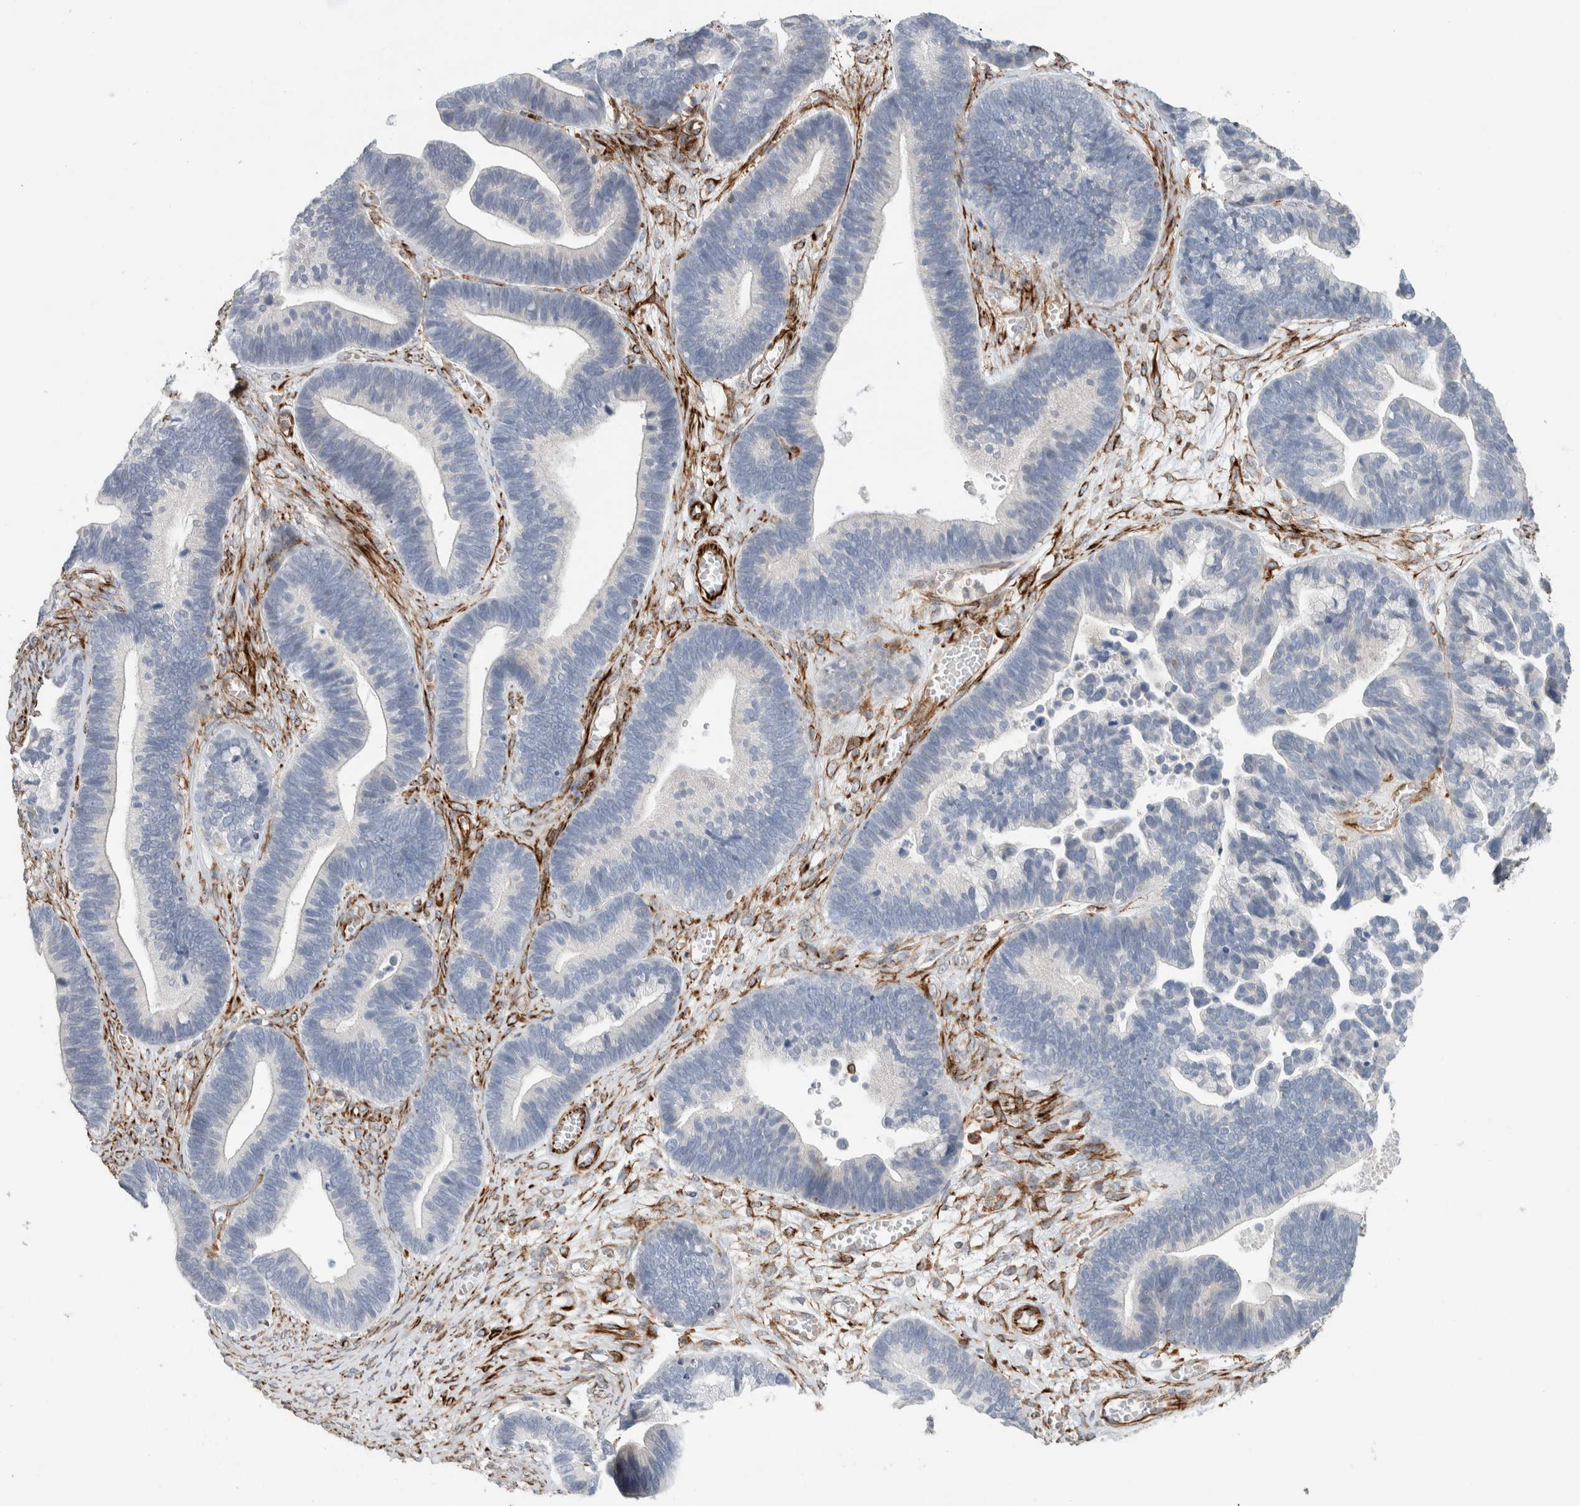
{"staining": {"intensity": "negative", "quantity": "none", "location": "none"}, "tissue": "ovarian cancer", "cell_type": "Tumor cells", "image_type": "cancer", "snomed": [{"axis": "morphology", "description": "Cystadenocarcinoma, serous, NOS"}, {"axis": "topography", "description": "Ovary"}], "caption": "This is an IHC image of human ovarian cancer. There is no positivity in tumor cells.", "gene": "LY86", "patient": {"sex": "female", "age": 56}}